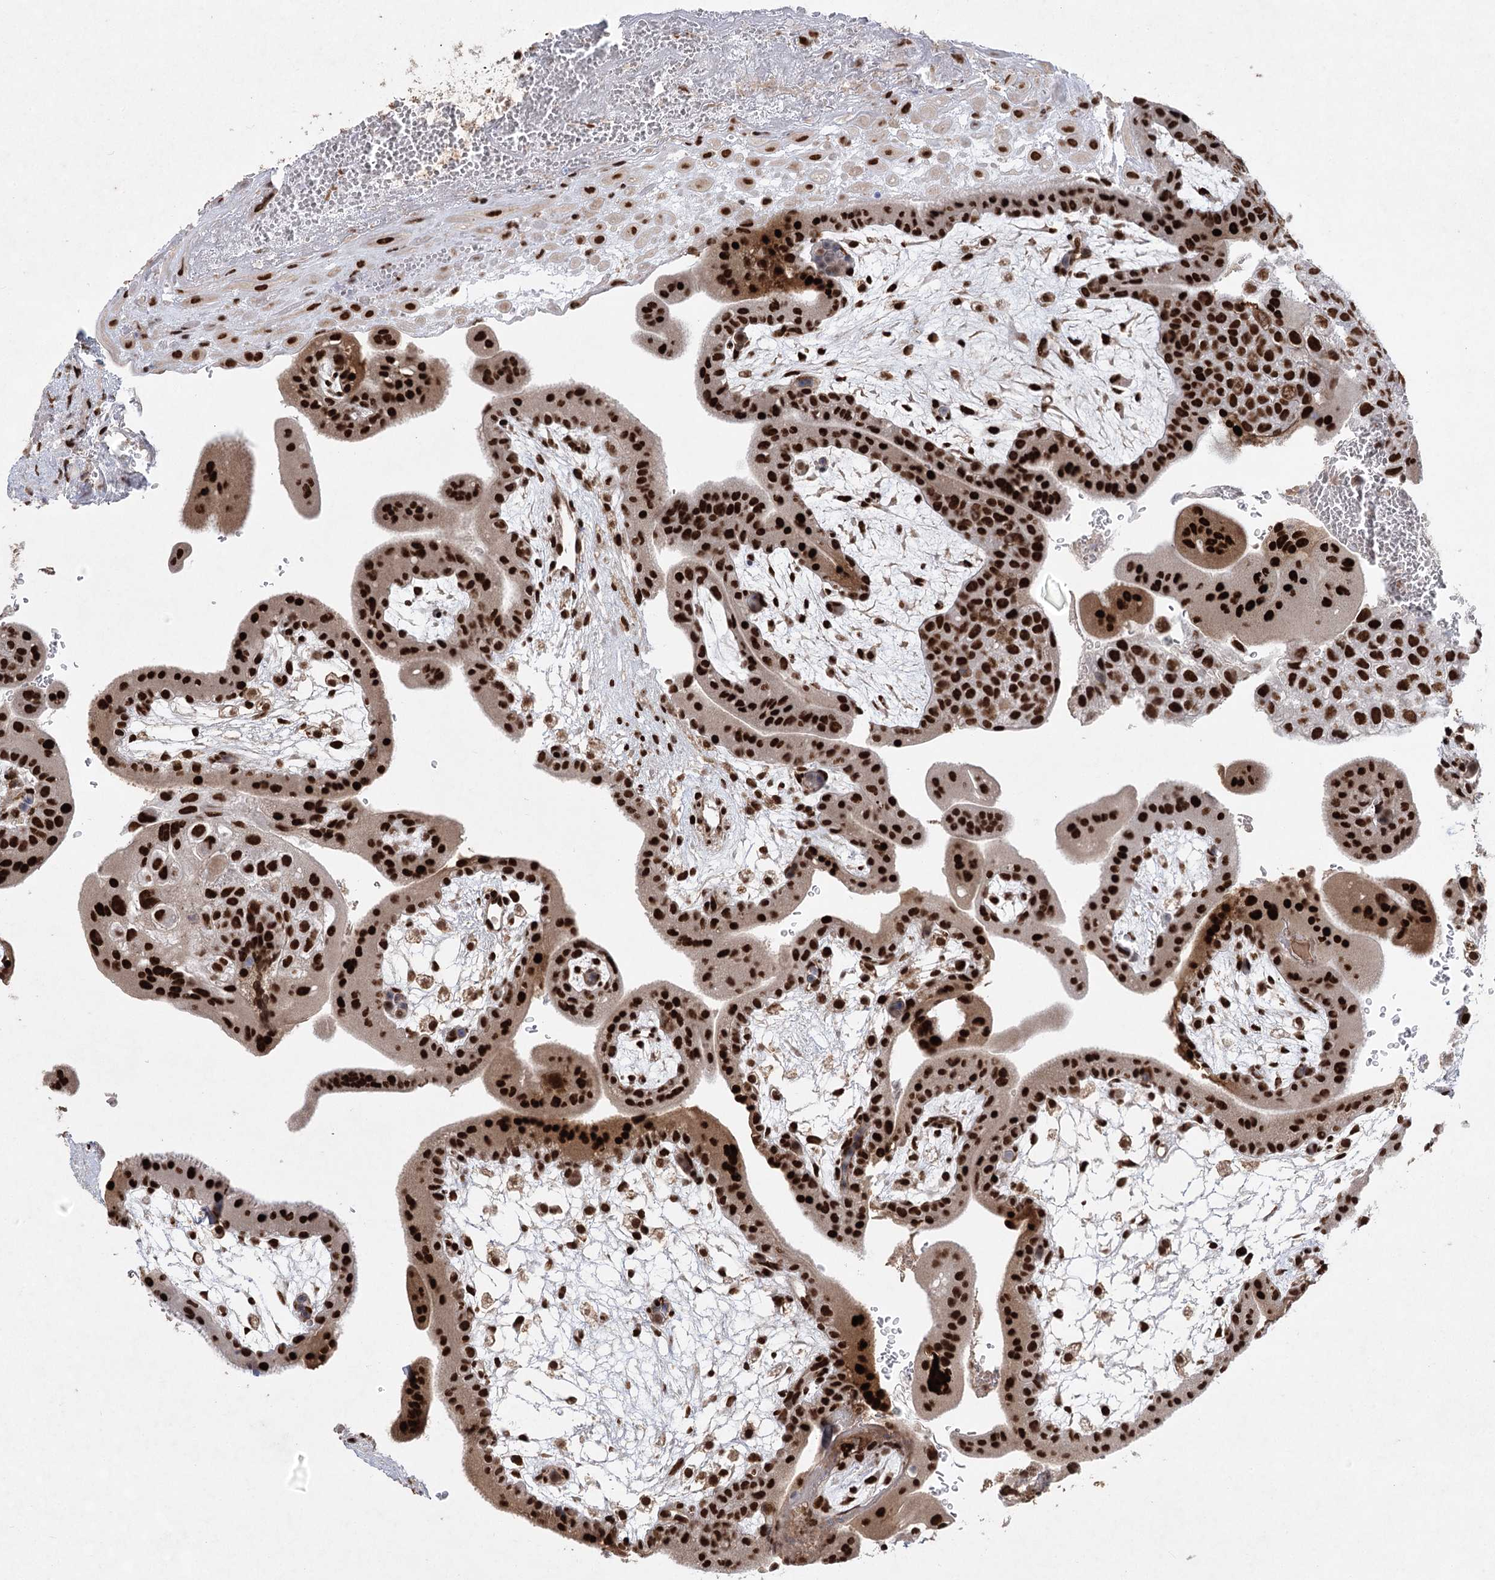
{"staining": {"intensity": "strong", "quantity": ">75%", "location": "nuclear"}, "tissue": "placenta", "cell_type": "Decidual cells", "image_type": "normal", "snomed": [{"axis": "morphology", "description": "Normal tissue, NOS"}, {"axis": "topography", "description": "Placenta"}], "caption": "Decidual cells show high levels of strong nuclear staining in about >75% of cells in benign human placenta.", "gene": "ZCCHC8", "patient": {"sex": "female", "age": 35}}